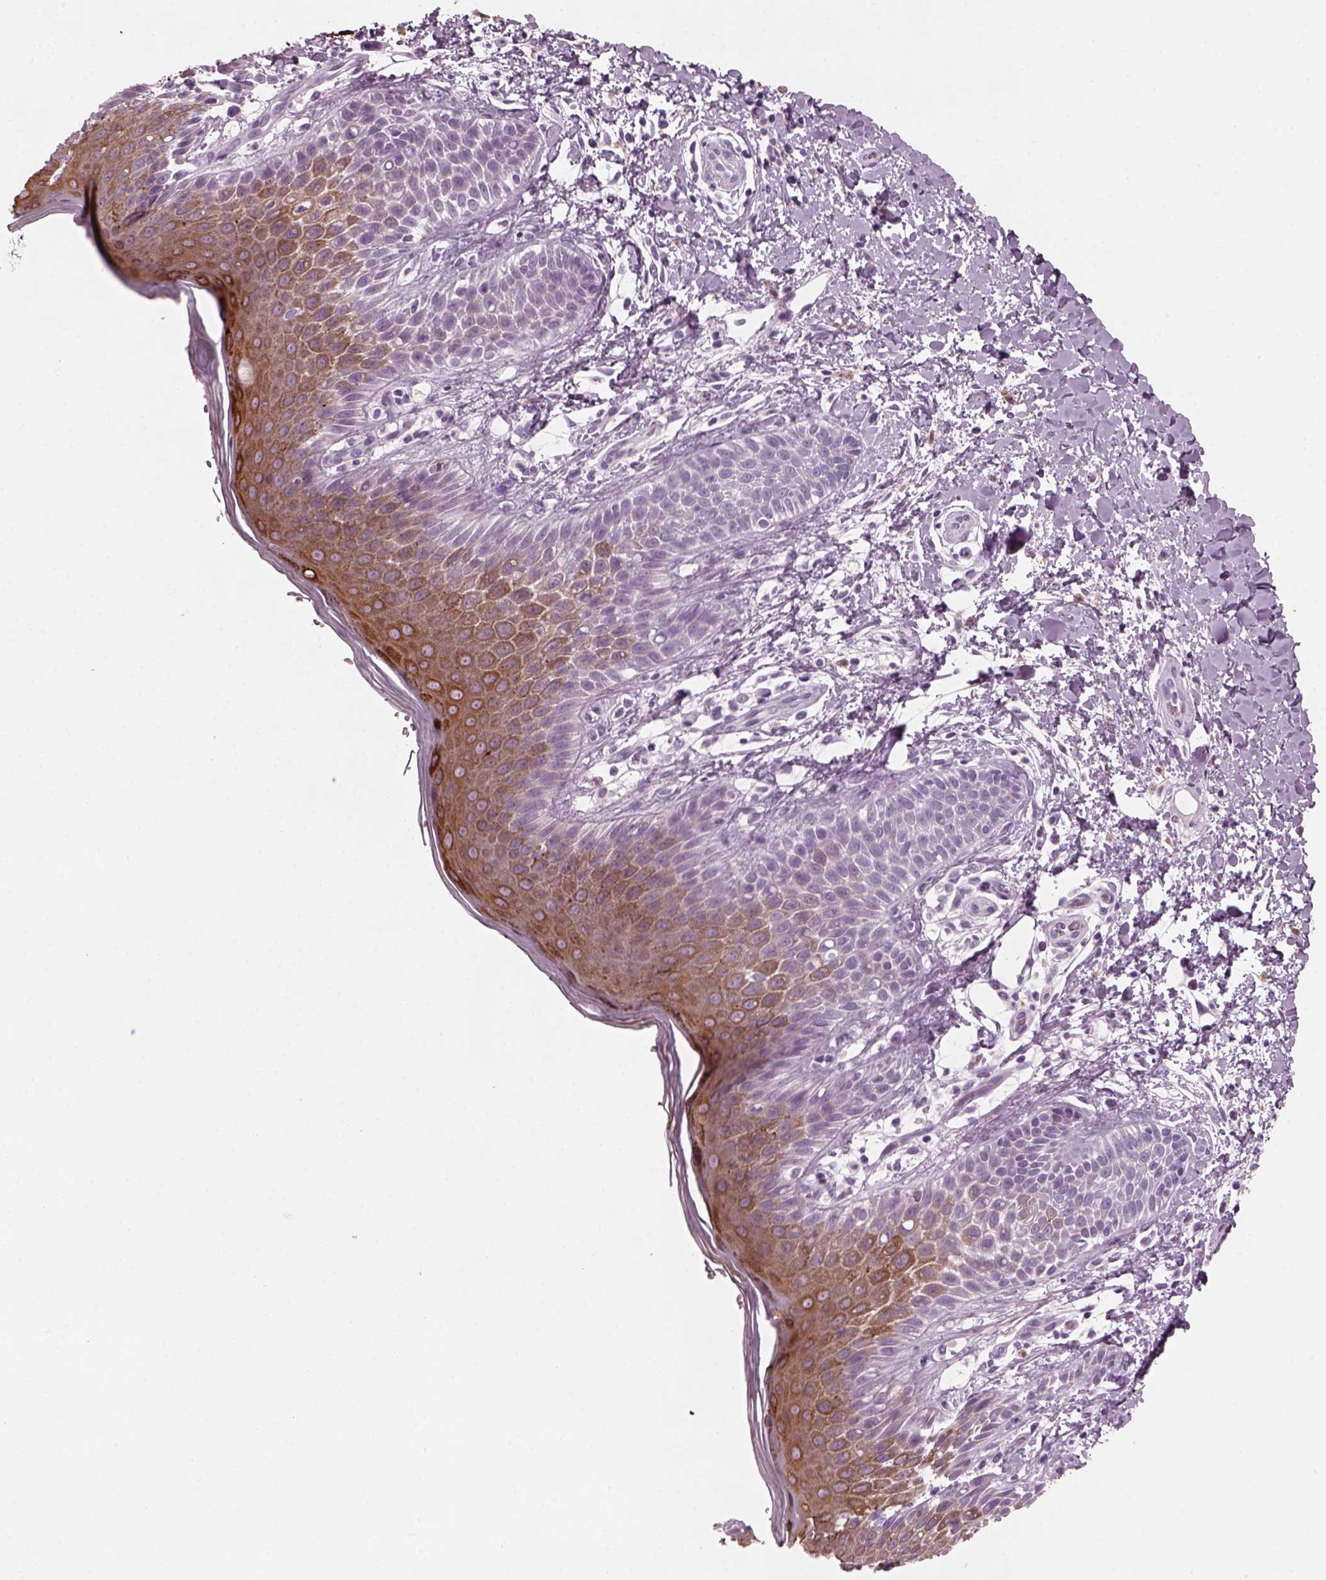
{"staining": {"intensity": "moderate", "quantity": ">75%", "location": "cytoplasmic/membranous"}, "tissue": "skin", "cell_type": "Epidermal cells", "image_type": "normal", "snomed": [{"axis": "morphology", "description": "Normal tissue, NOS"}, {"axis": "topography", "description": "Anal"}], "caption": "Skin stained with a brown dye reveals moderate cytoplasmic/membranous positive expression in about >75% of epidermal cells.", "gene": "PRR9", "patient": {"sex": "male", "age": 36}}